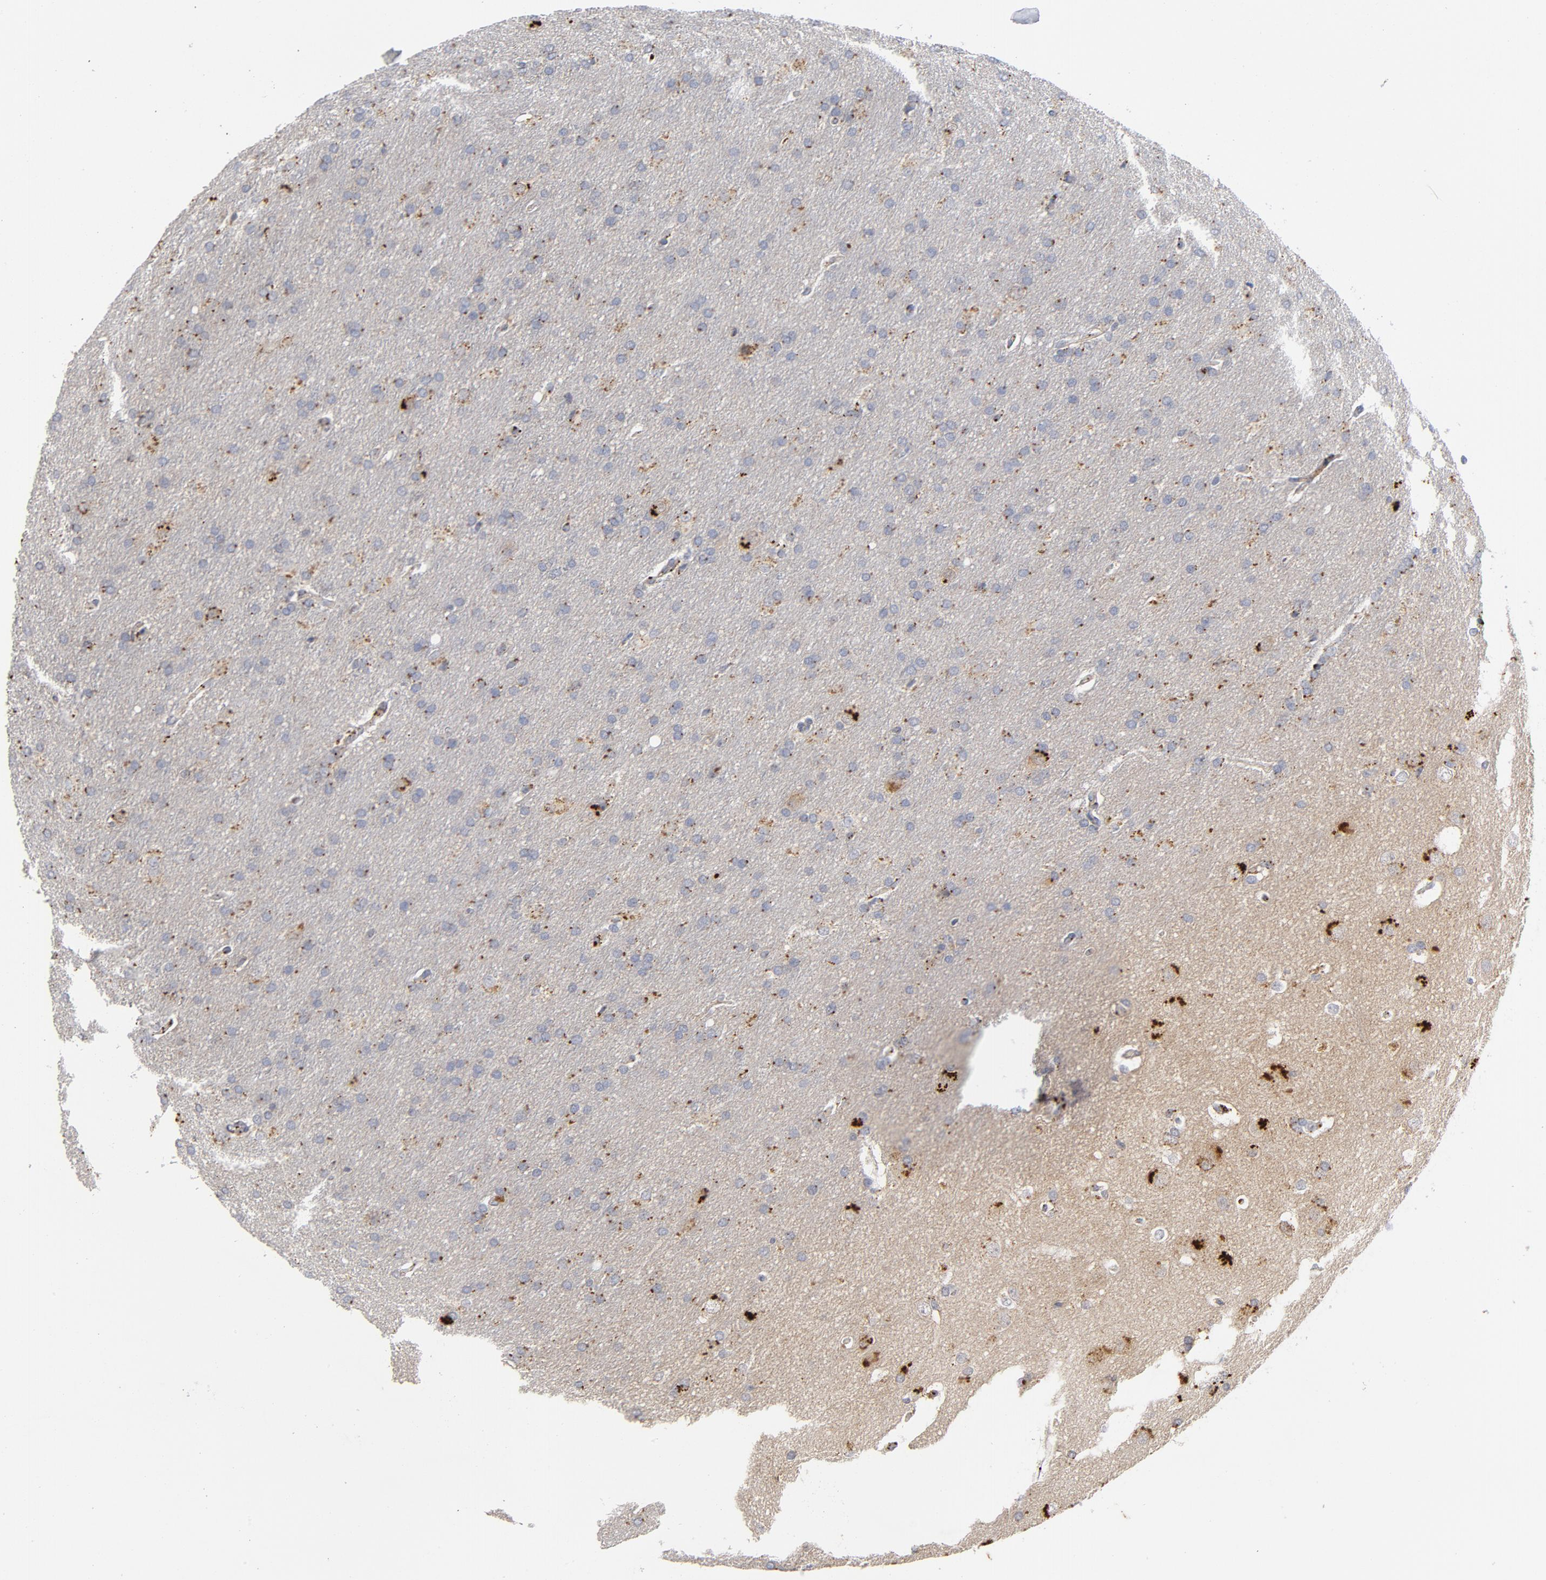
{"staining": {"intensity": "moderate", "quantity": "<25%", "location": "cytoplasmic/membranous"}, "tissue": "glioma", "cell_type": "Tumor cells", "image_type": "cancer", "snomed": [{"axis": "morphology", "description": "Glioma, malignant, Low grade"}, {"axis": "topography", "description": "Brain"}], "caption": "Human glioma stained with a protein marker displays moderate staining in tumor cells.", "gene": "AKT2", "patient": {"sex": "female", "age": 32}}